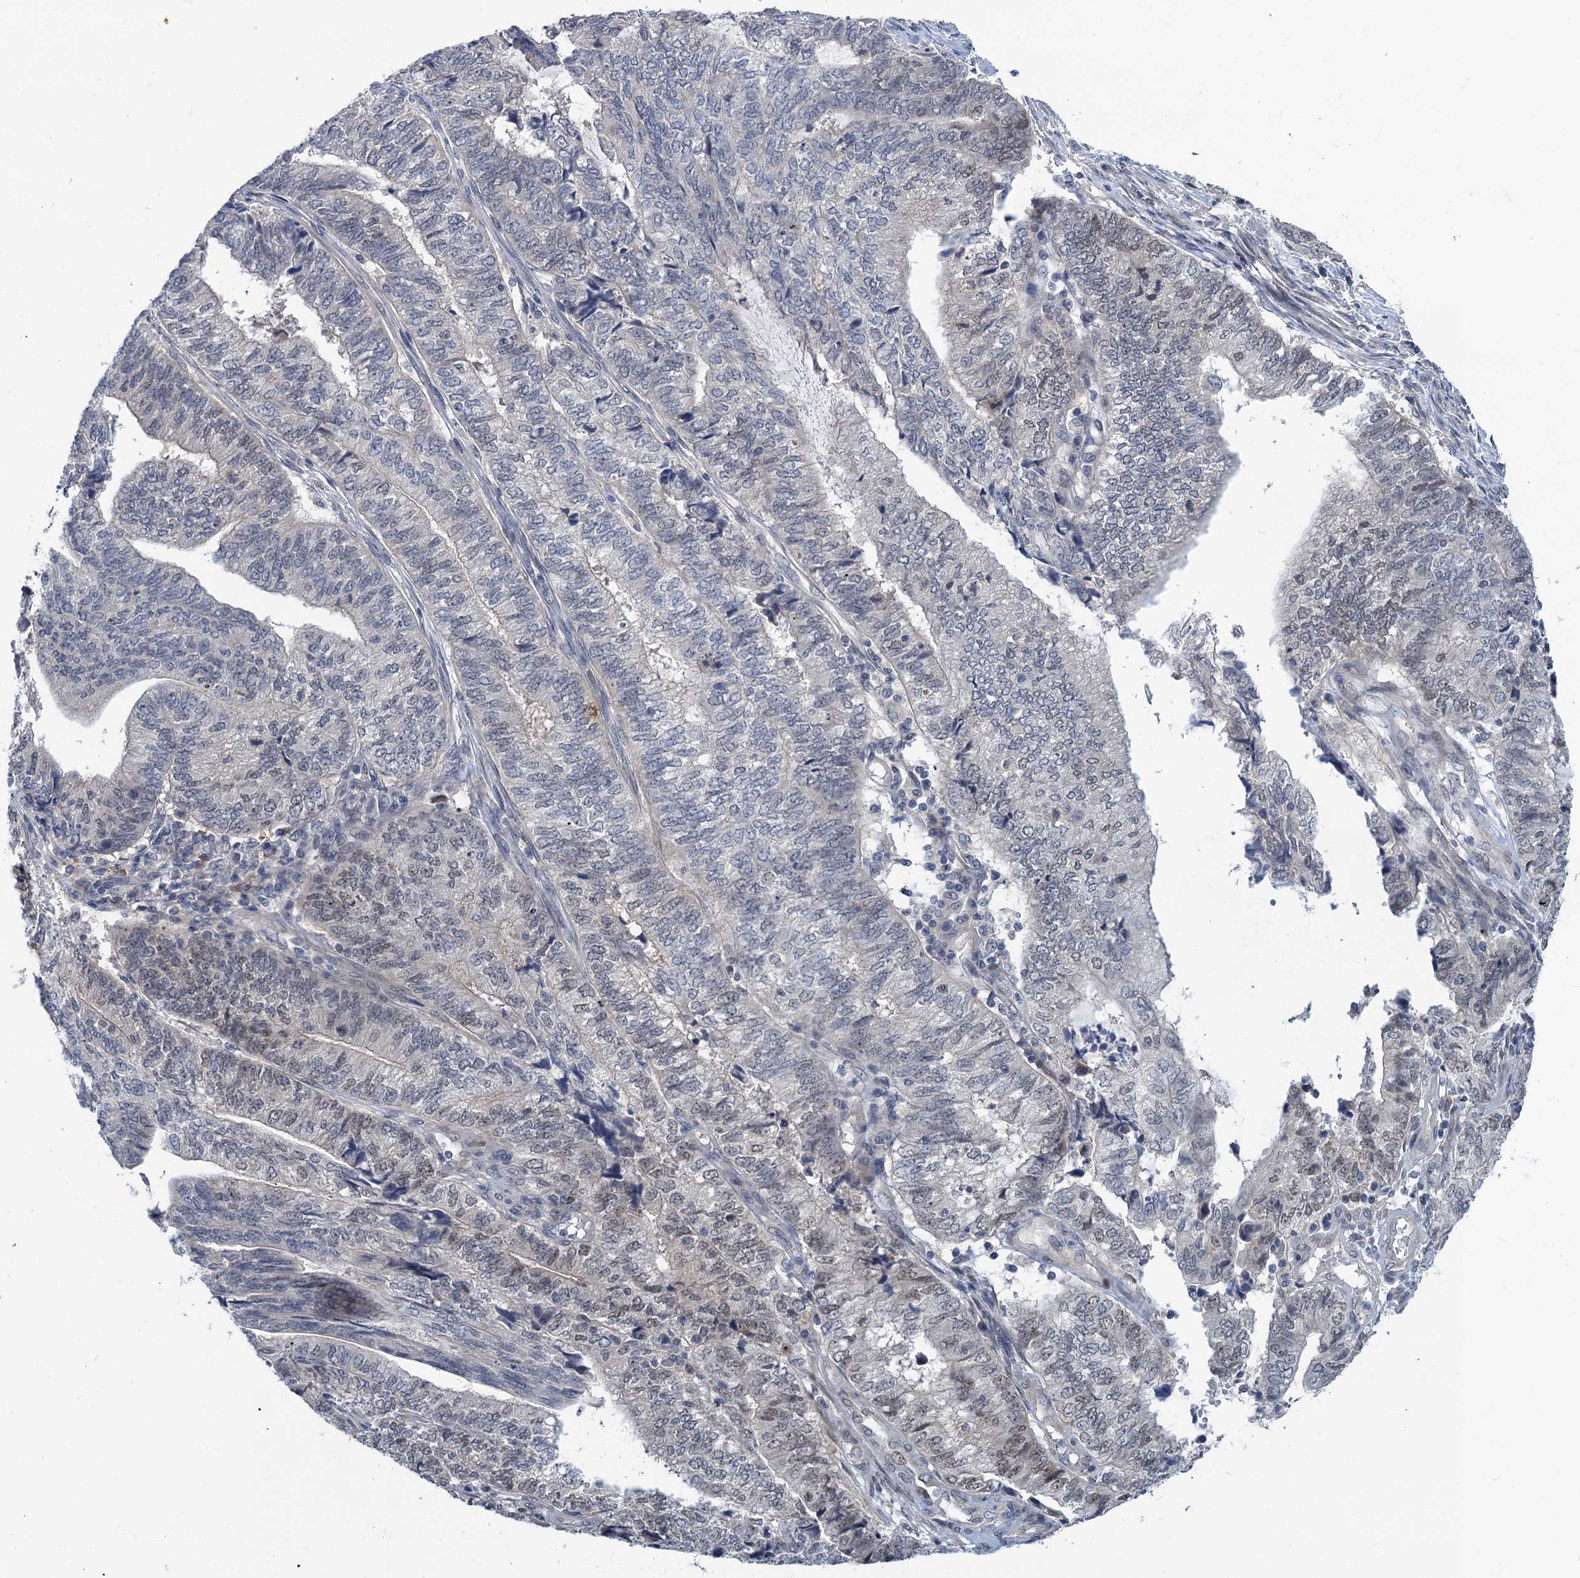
{"staining": {"intensity": "negative", "quantity": "none", "location": "none"}, "tissue": "endometrial cancer", "cell_type": "Tumor cells", "image_type": "cancer", "snomed": [{"axis": "morphology", "description": "Adenocarcinoma, NOS"}, {"axis": "topography", "description": "Uterus"}, {"axis": "topography", "description": "Endometrium"}], "caption": "This histopathology image is of endometrial cancer (adenocarcinoma) stained with immunohistochemistry (IHC) to label a protein in brown with the nuclei are counter-stained blue. There is no expression in tumor cells.", "gene": "MRFAP1", "patient": {"sex": "female", "age": 70}}